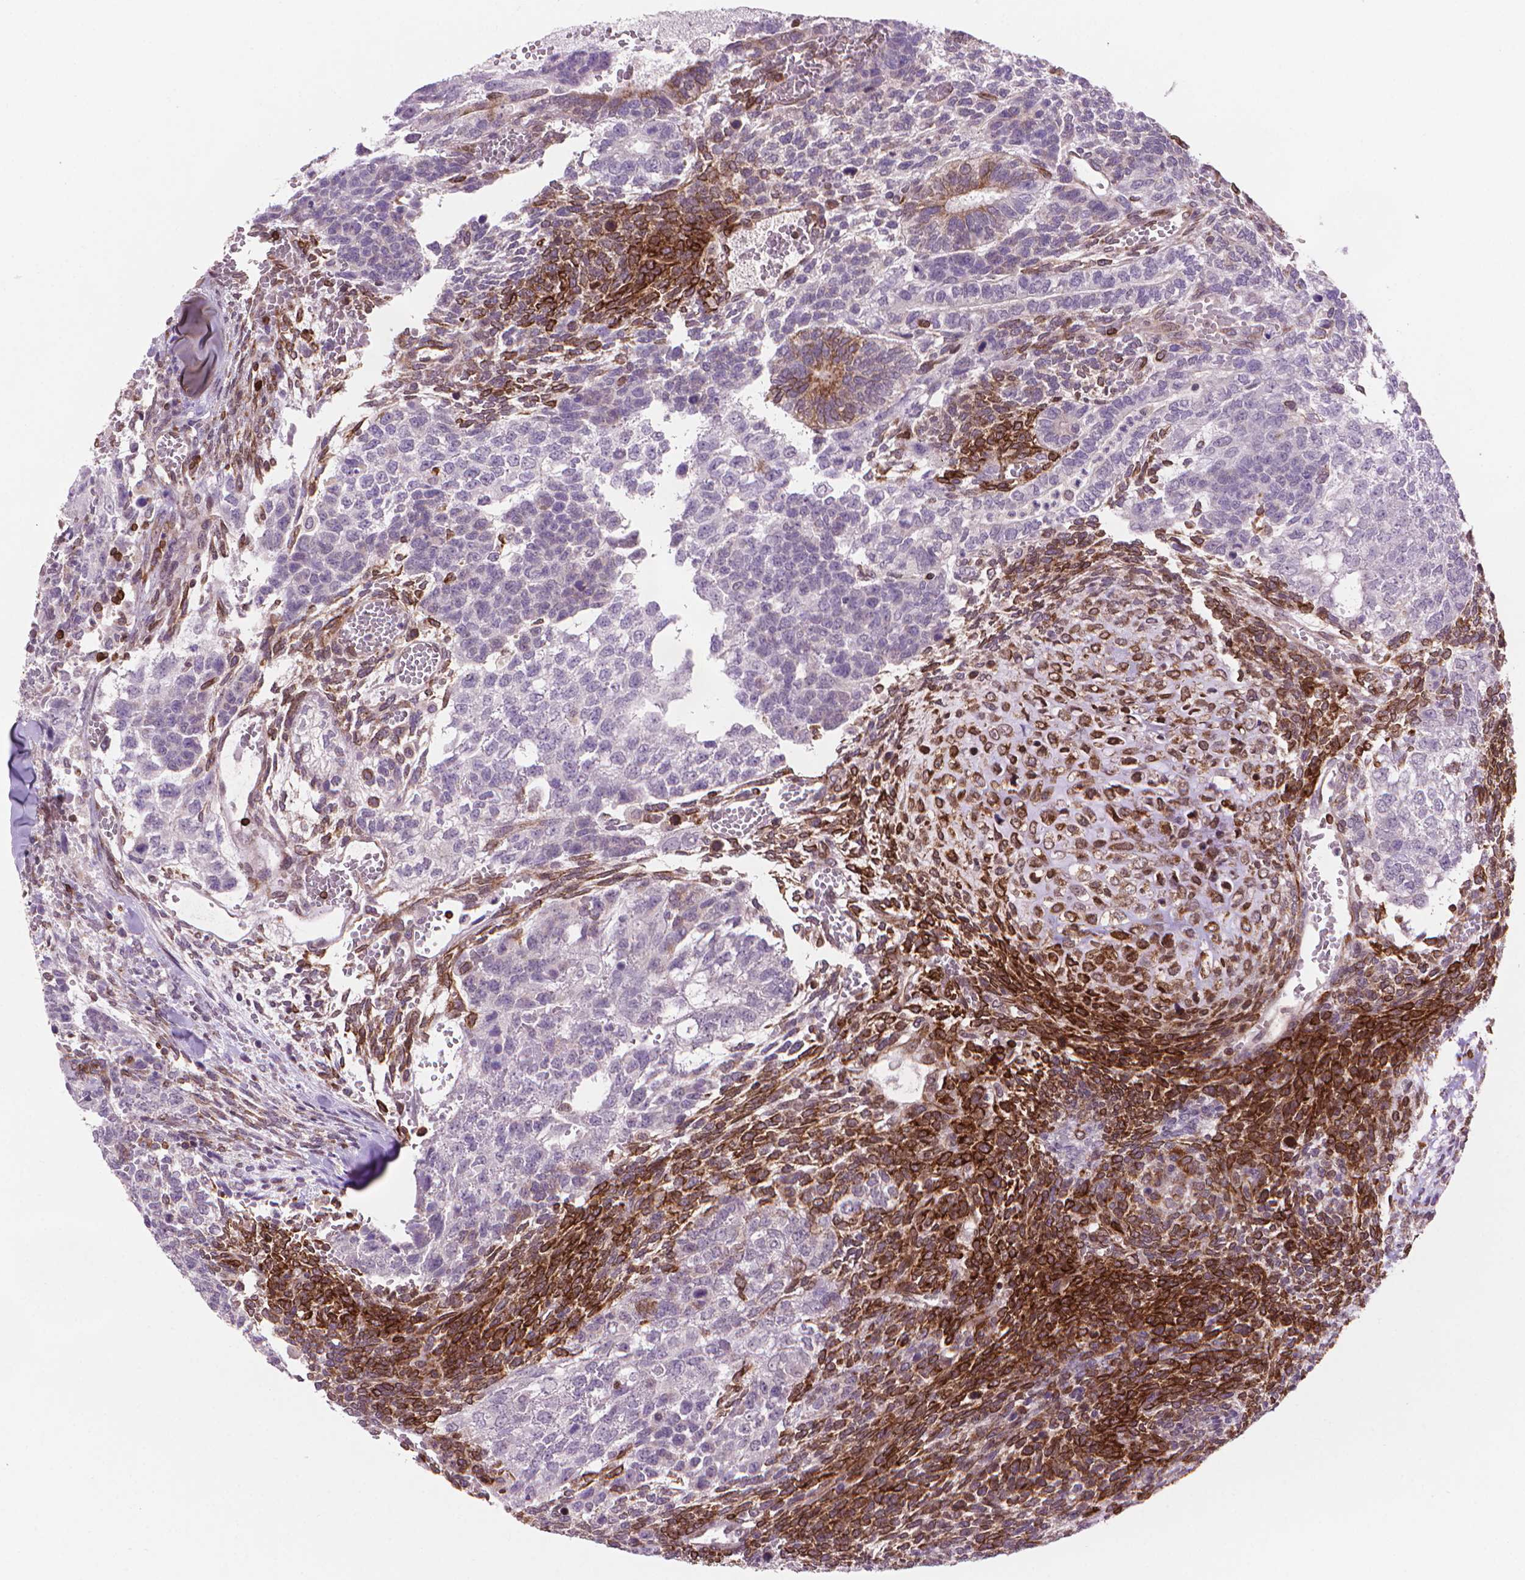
{"staining": {"intensity": "negative", "quantity": "none", "location": "none"}, "tissue": "testis cancer", "cell_type": "Tumor cells", "image_type": "cancer", "snomed": [{"axis": "morphology", "description": "Normal tissue, NOS"}, {"axis": "morphology", "description": "Carcinoma, Embryonal, NOS"}, {"axis": "topography", "description": "Testis"}, {"axis": "topography", "description": "Epididymis"}], "caption": "Immunohistochemistry (IHC) image of embryonal carcinoma (testis) stained for a protein (brown), which displays no positivity in tumor cells.", "gene": "BCL2", "patient": {"sex": "male", "age": 23}}